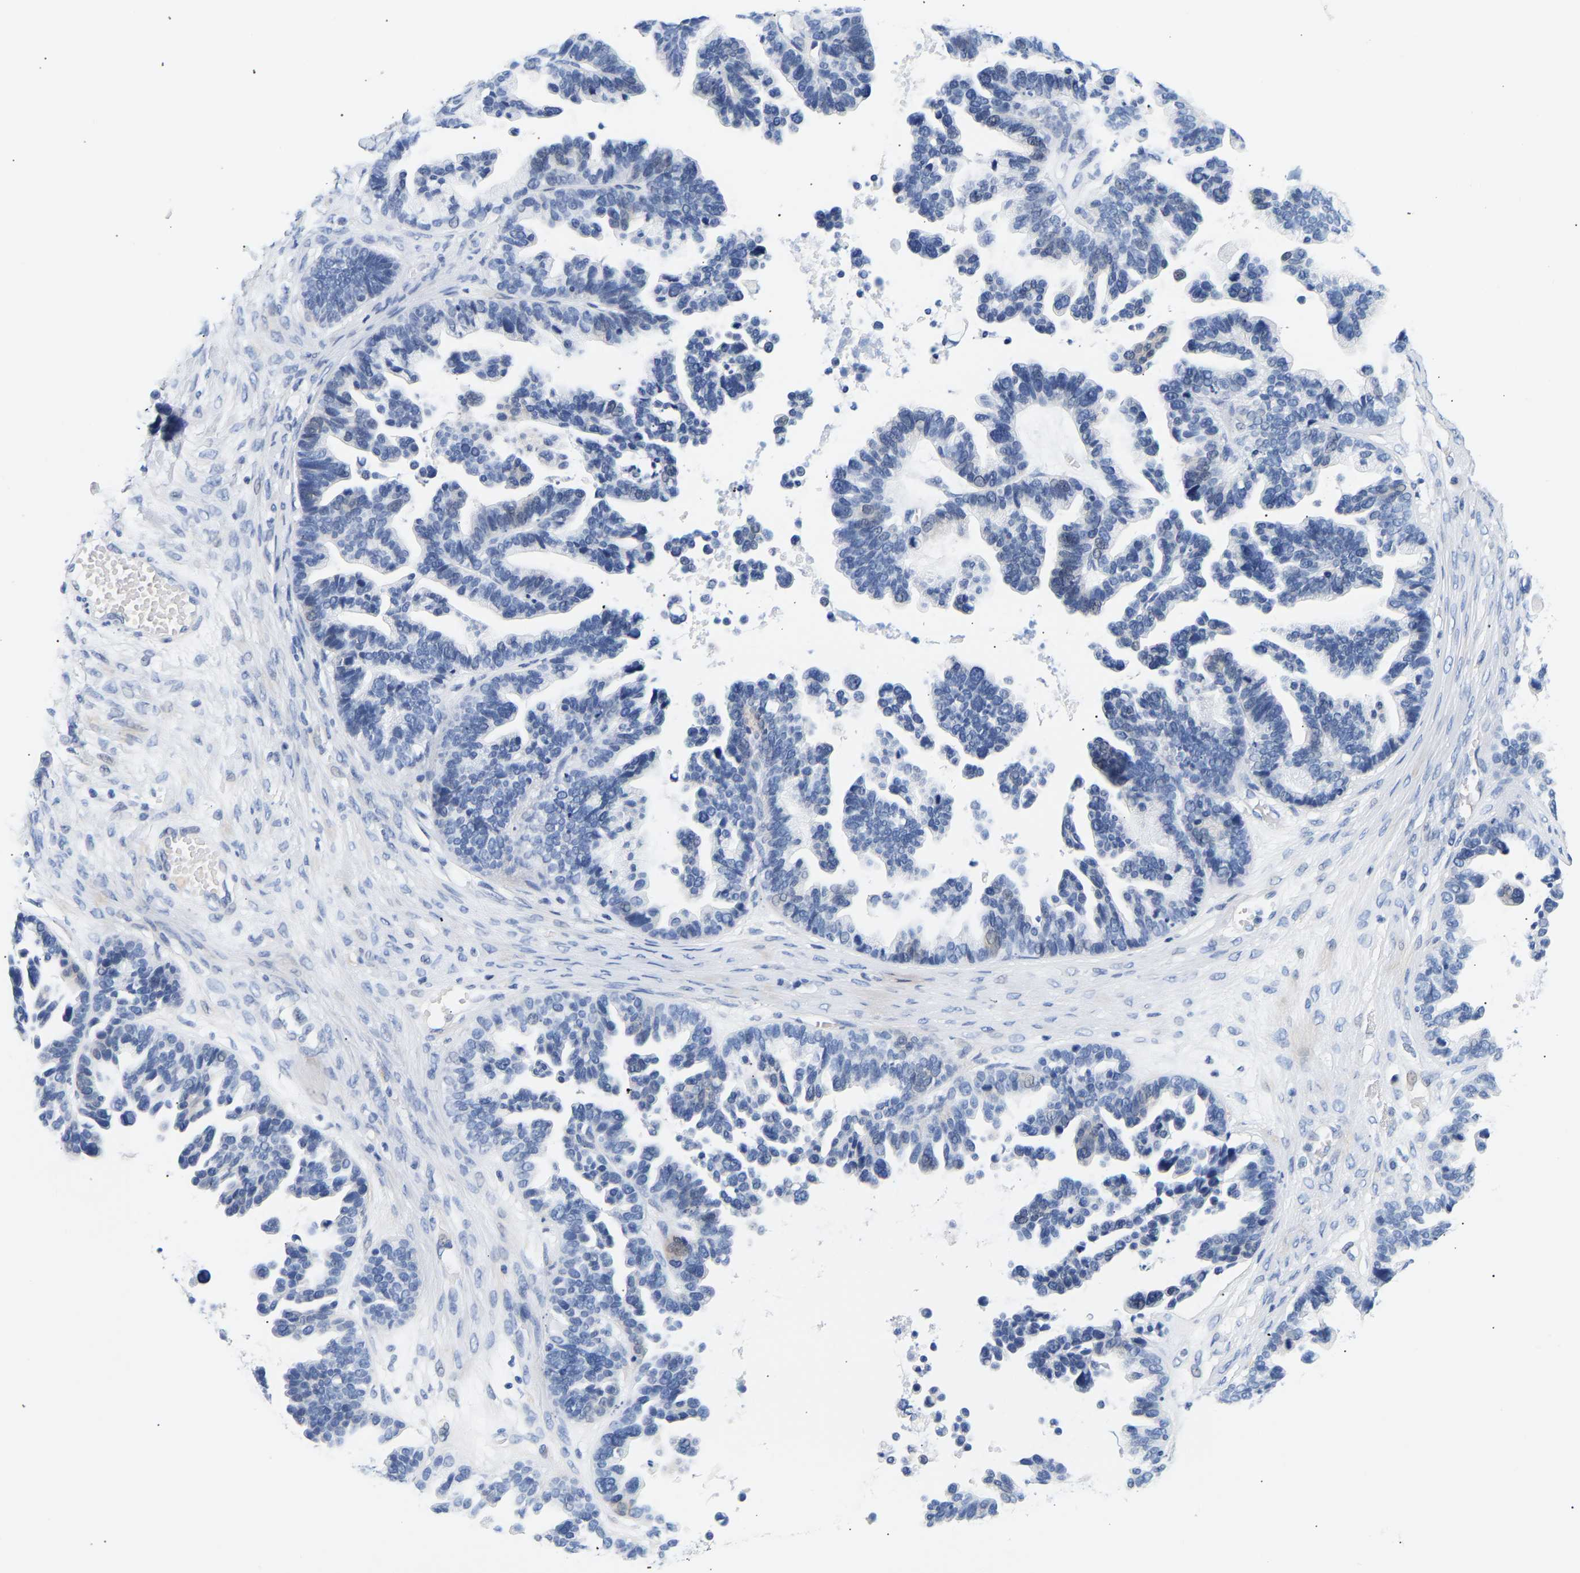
{"staining": {"intensity": "negative", "quantity": "none", "location": "none"}, "tissue": "ovarian cancer", "cell_type": "Tumor cells", "image_type": "cancer", "snomed": [{"axis": "morphology", "description": "Cystadenocarcinoma, serous, NOS"}, {"axis": "topography", "description": "Ovary"}], "caption": "Protein analysis of ovarian serous cystadenocarcinoma exhibits no significant positivity in tumor cells.", "gene": "SPINK2", "patient": {"sex": "female", "age": 56}}